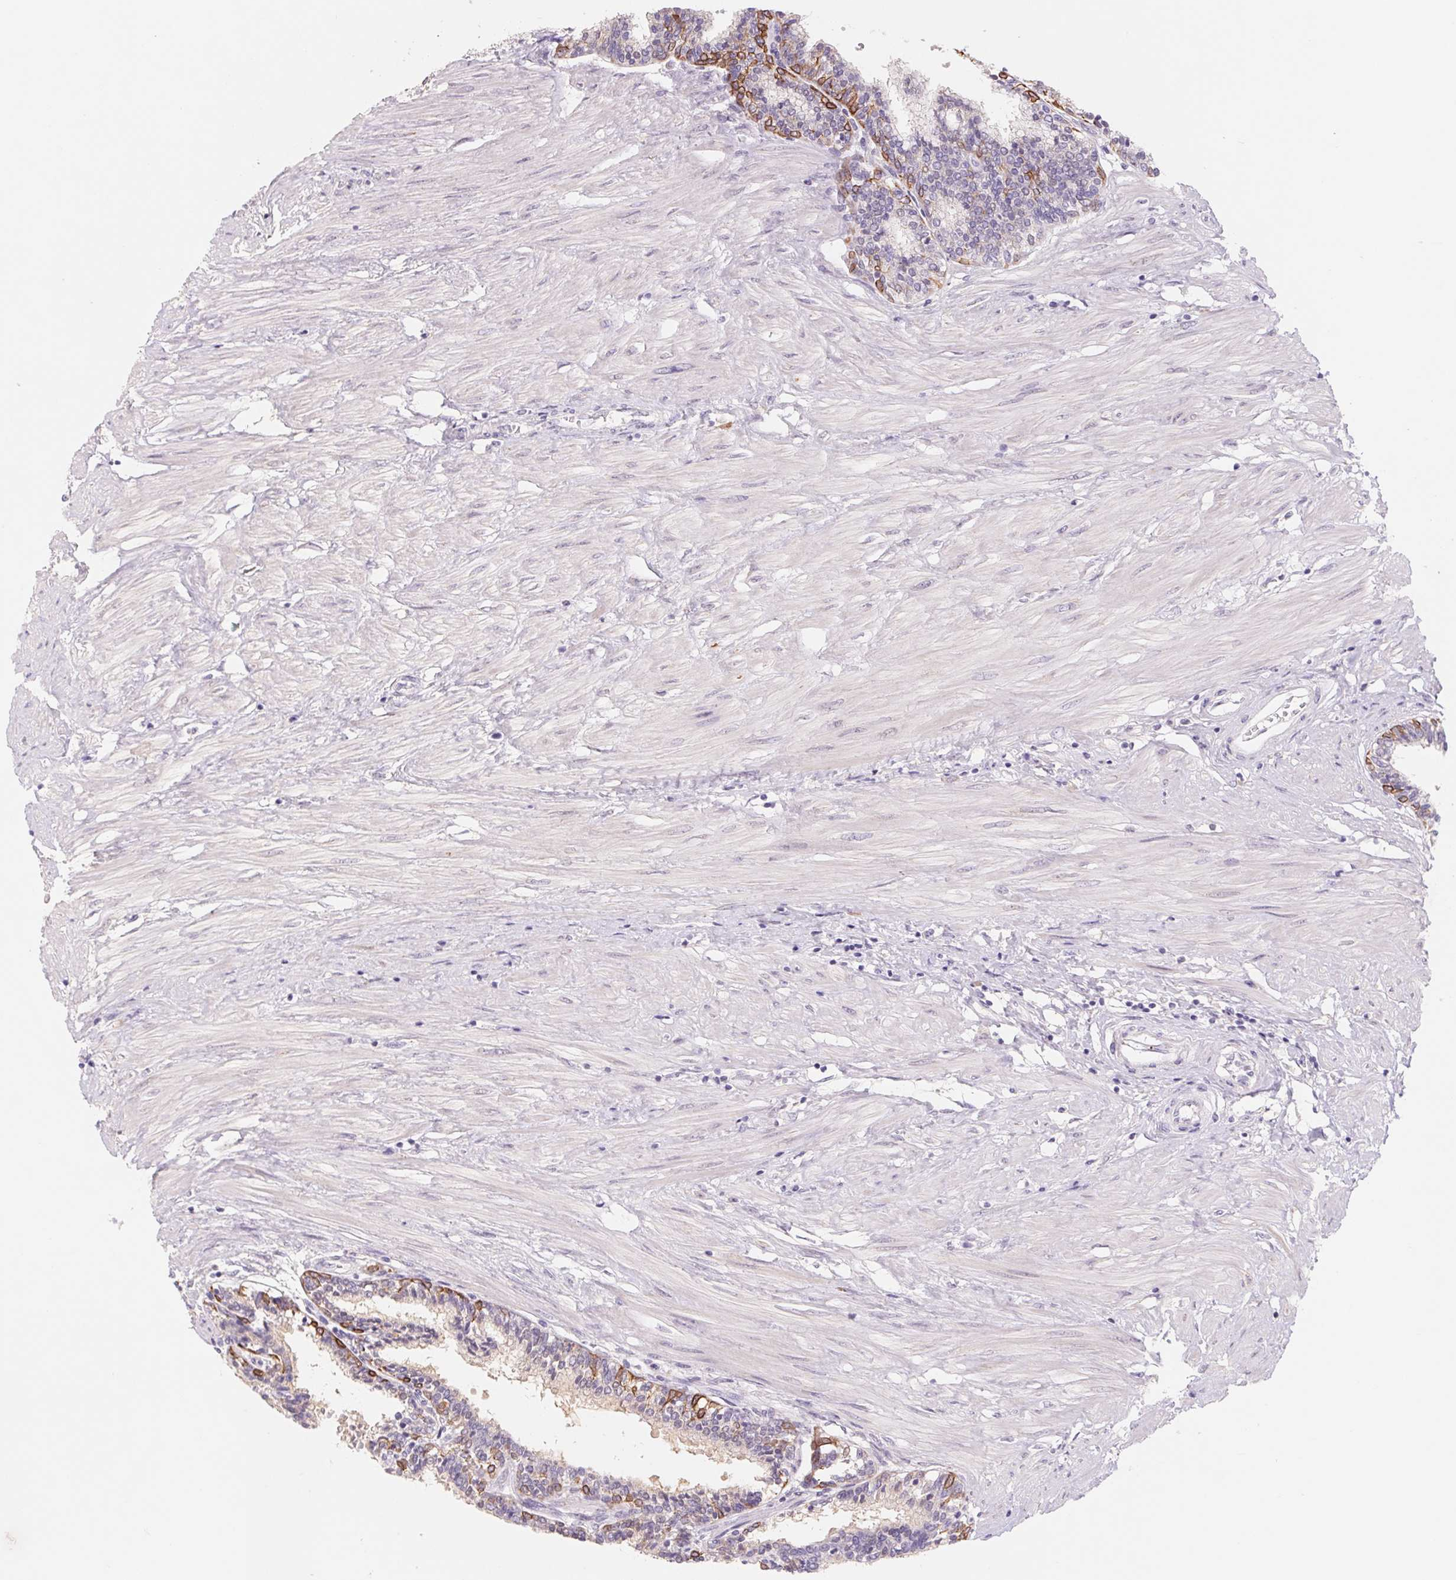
{"staining": {"intensity": "strong", "quantity": "<25%", "location": "cytoplasmic/membranous"}, "tissue": "prostate", "cell_type": "Glandular cells", "image_type": "normal", "snomed": [{"axis": "morphology", "description": "Normal tissue, NOS"}, {"axis": "topography", "description": "Prostate"}], "caption": "An immunohistochemistry micrograph of unremarkable tissue is shown. Protein staining in brown highlights strong cytoplasmic/membranous positivity in prostate within glandular cells.", "gene": "PNMA8B", "patient": {"sex": "male", "age": 55}}